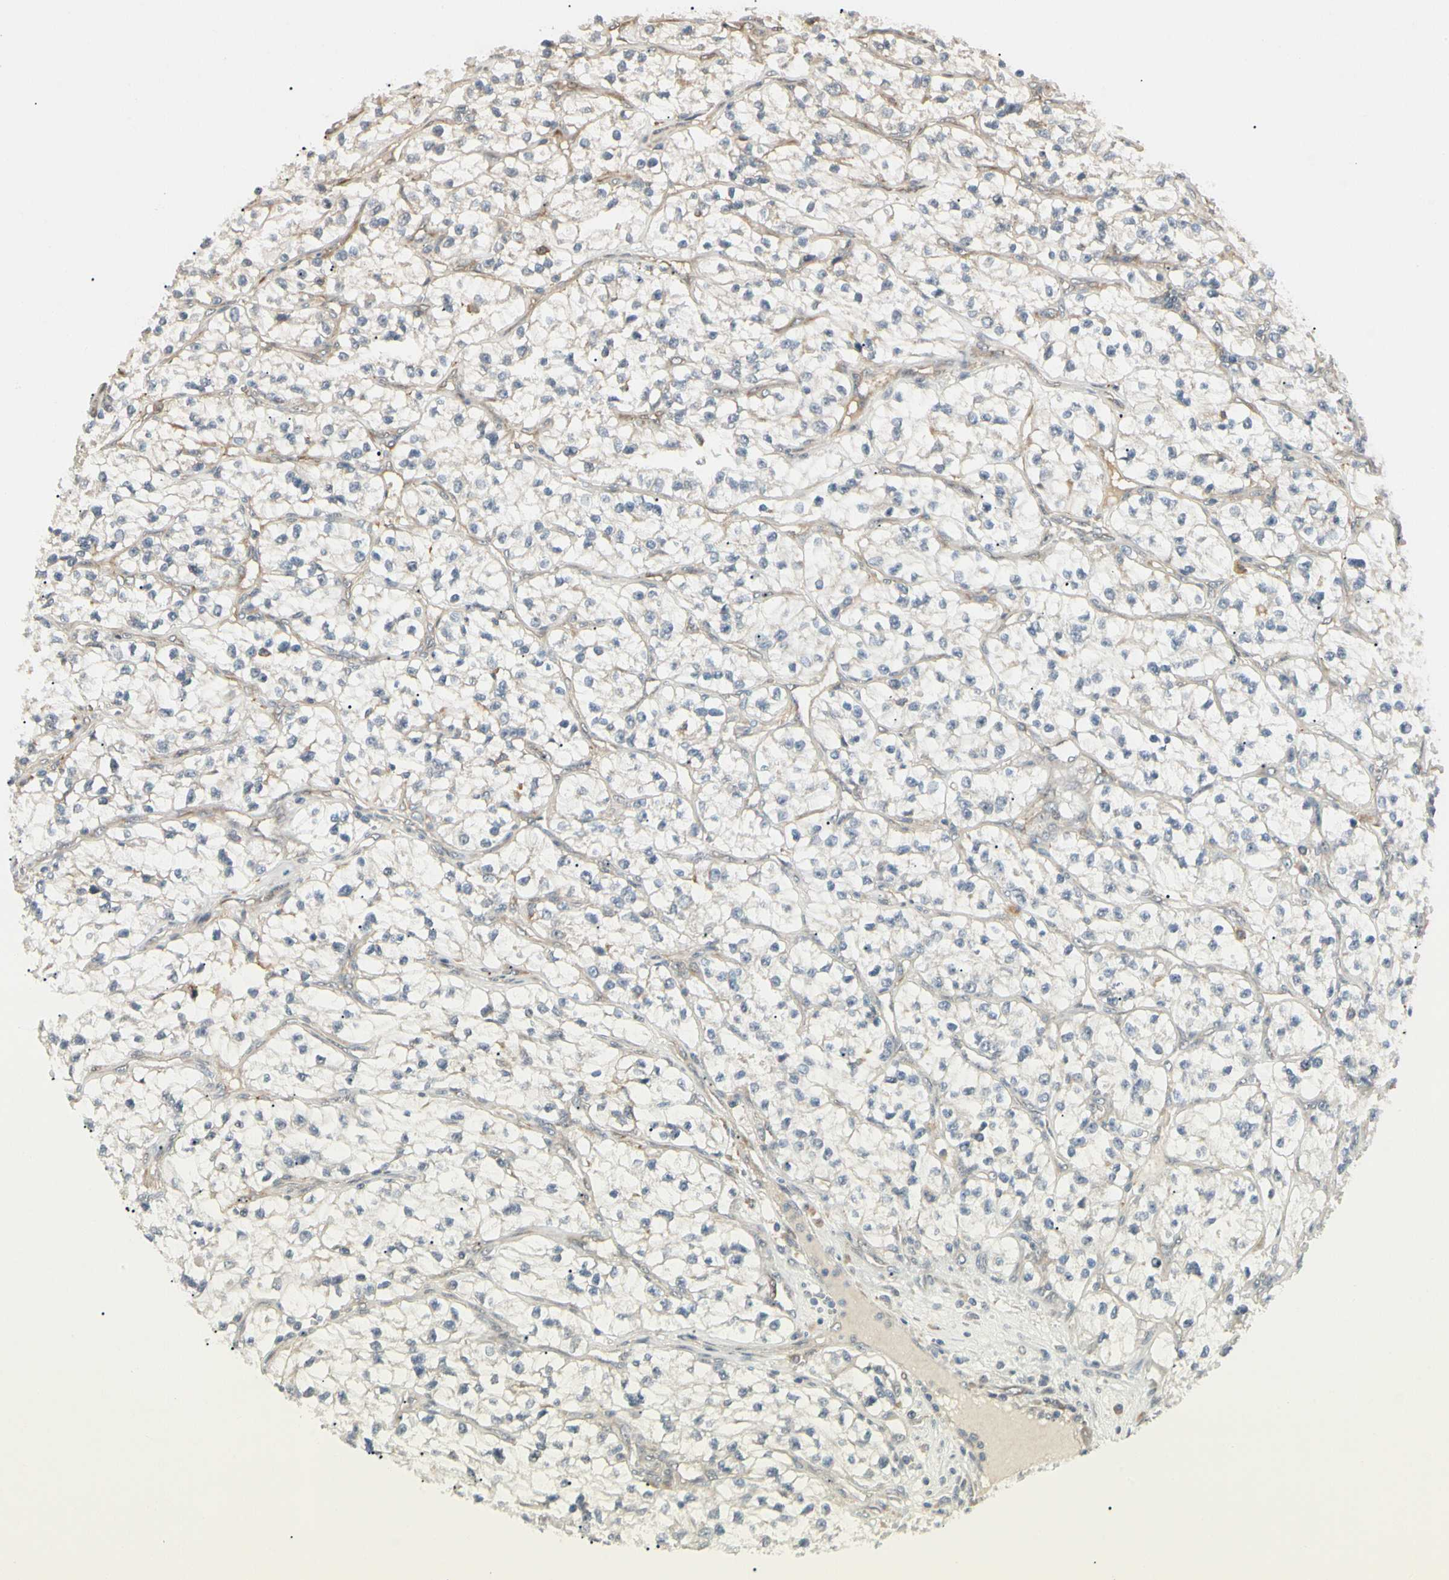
{"staining": {"intensity": "negative", "quantity": "none", "location": "none"}, "tissue": "renal cancer", "cell_type": "Tumor cells", "image_type": "cancer", "snomed": [{"axis": "morphology", "description": "Adenocarcinoma, NOS"}, {"axis": "topography", "description": "Kidney"}], "caption": "A high-resolution micrograph shows immunohistochemistry staining of renal cancer, which exhibits no significant positivity in tumor cells.", "gene": "FNDC3B", "patient": {"sex": "female", "age": 57}}